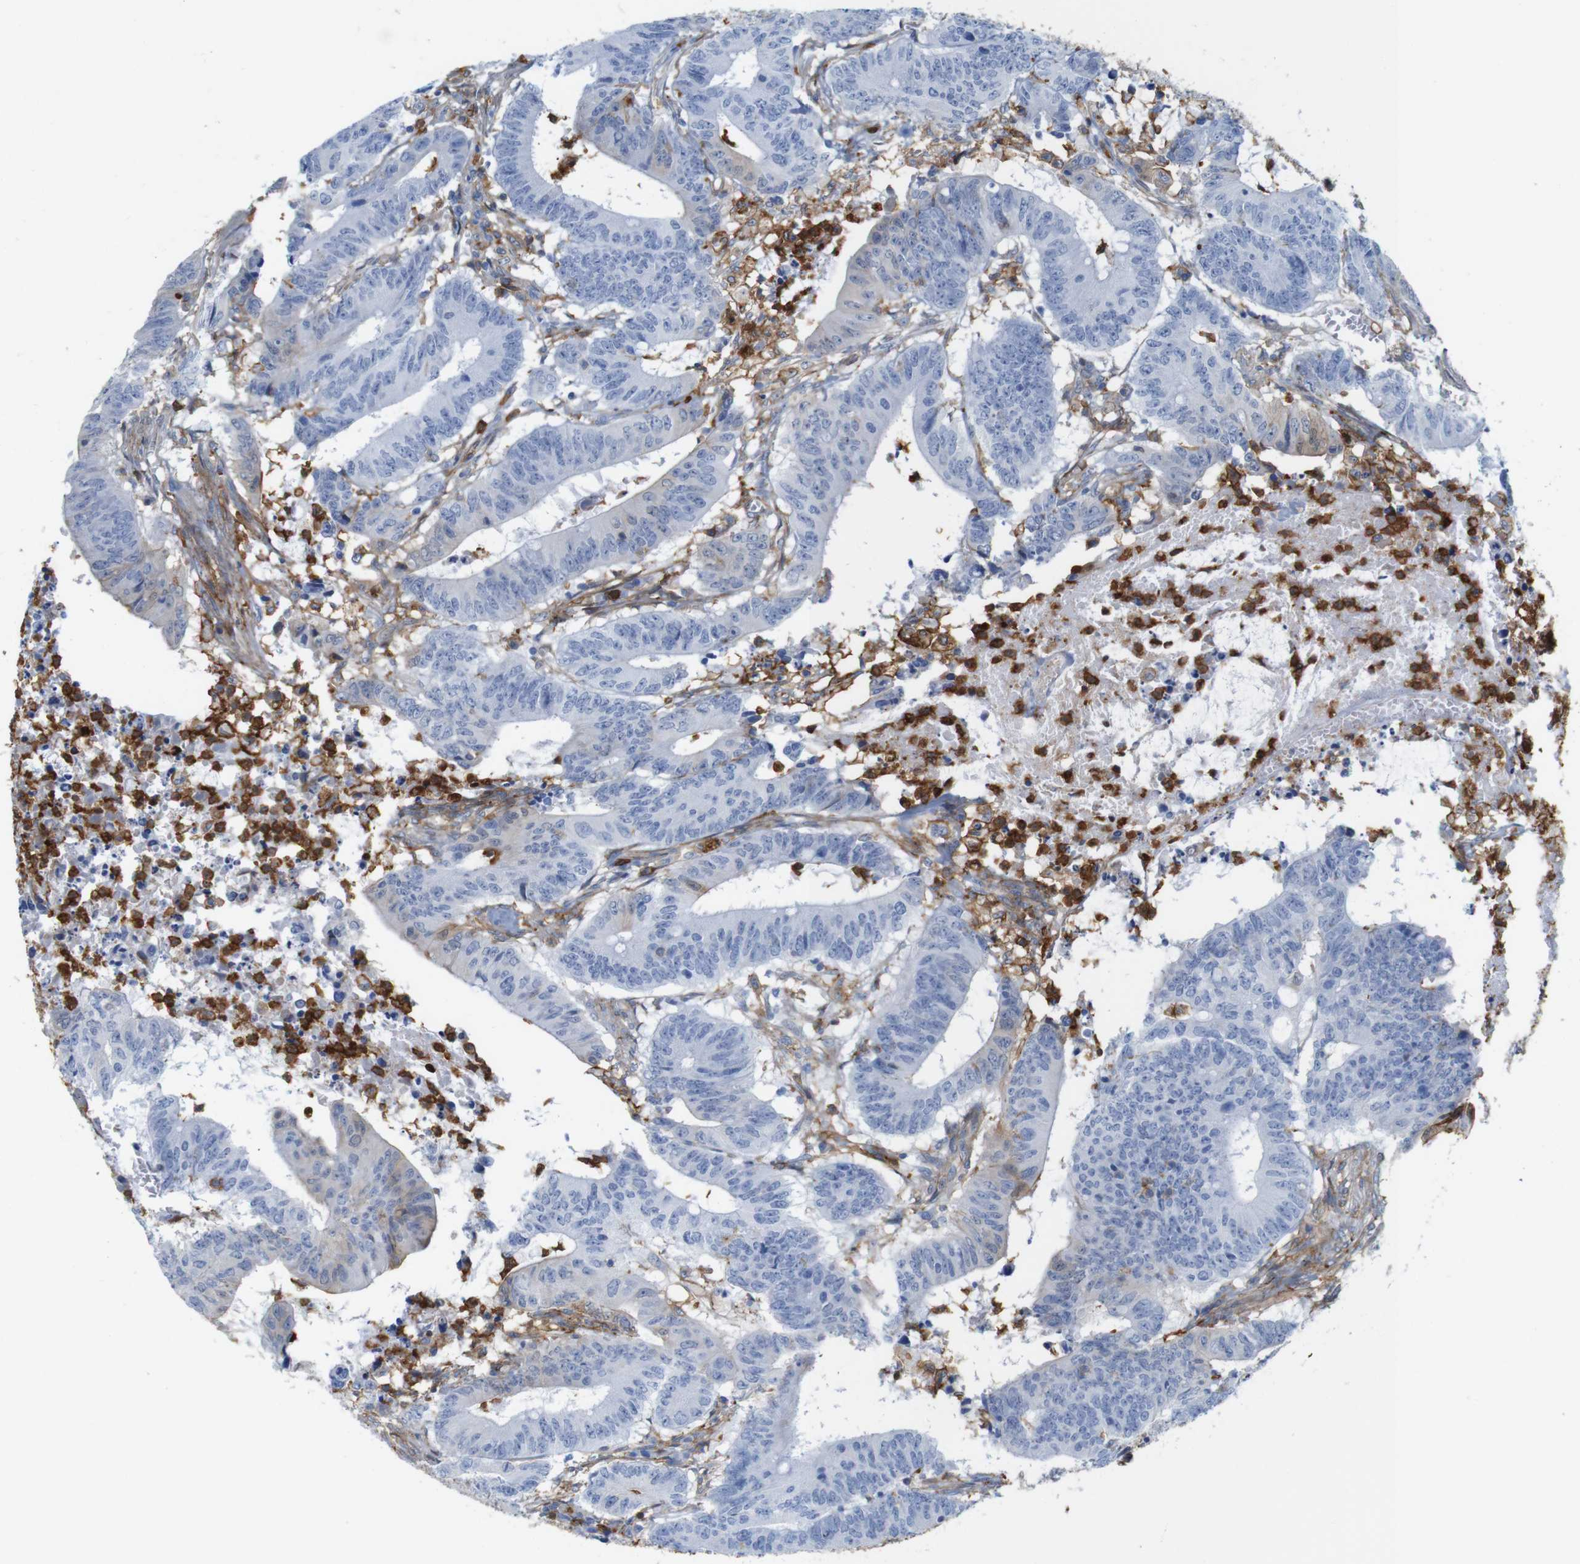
{"staining": {"intensity": "negative", "quantity": "none", "location": "none"}, "tissue": "colorectal cancer", "cell_type": "Tumor cells", "image_type": "cancer", "snomed": [{"axis": "morphology", "description": "Adenocarcinoma, NOS"}, {"axis": "topography", "description": "Colon"}], "caption": "Tumor cells show no significant protein positivity in colorectal cancer.", "gene": "ANXA1", "patient": {"sex": "male", "age": 45}}